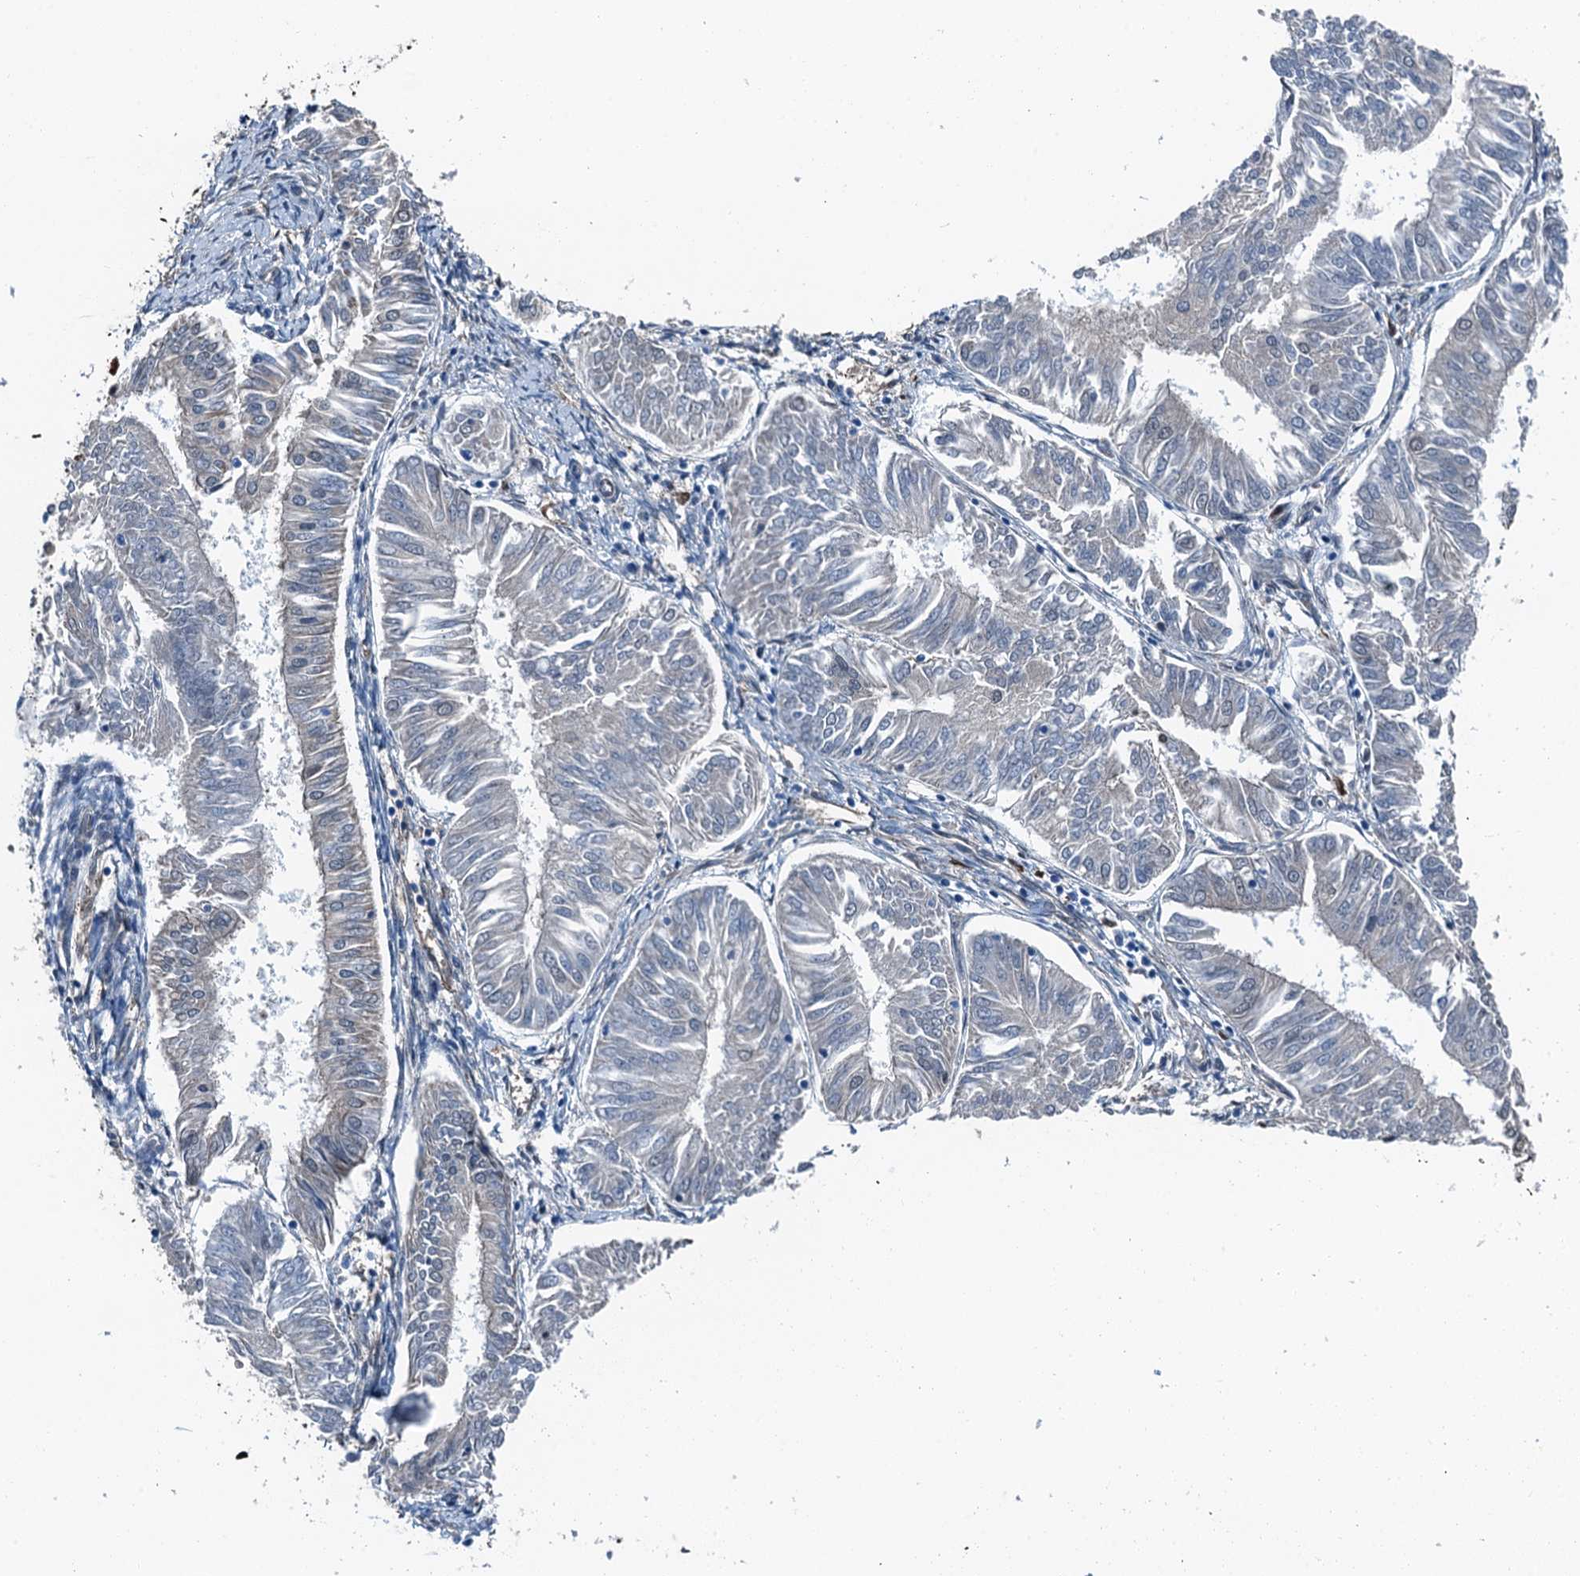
{"staining": {"intensity": "negative", "quantity": "none", "location": "none"}, "tissue": "endometrial cancer", "cell_type": "Tumor cells", "image_type": "cancer", "snomed": [{"axis": "morphology", "description": "Adenocarcinoma, NOS"}, {"axis": "topography", "description": "Endometrium"}], "caption": "Immunohistochemistry (IHC) image of neoplastic tissue: endometrial cancer (adenocarcinoma) stained with DAB reveals no significant protein staining in tumor cells.", "gene": "RNH1", "patient": {"sex": "female", "age": 58}}